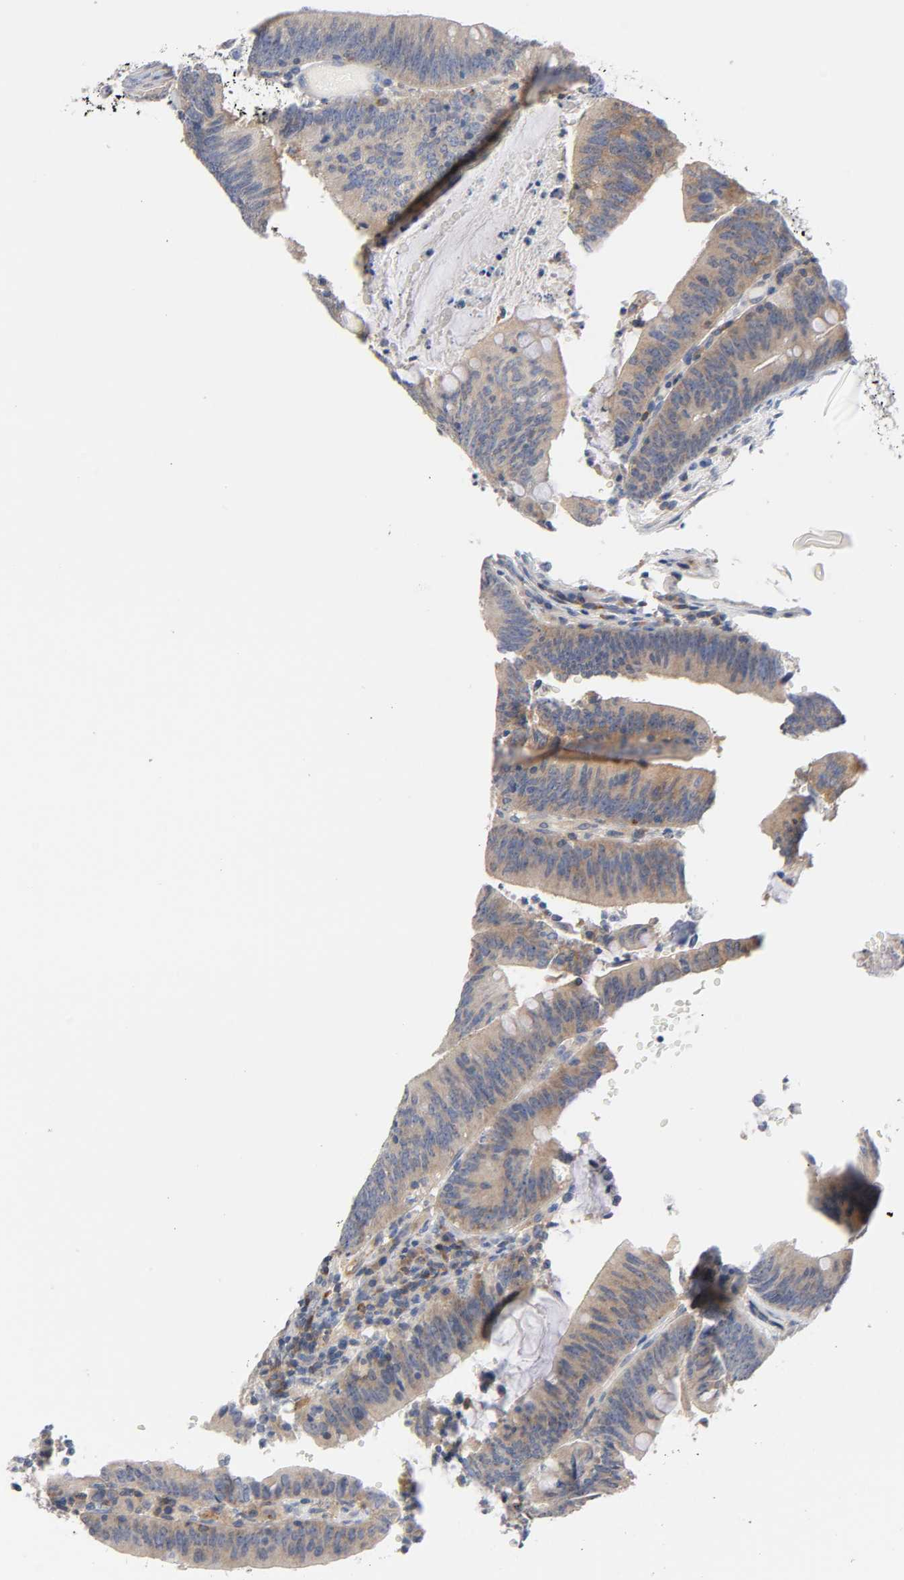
{"staining": {"intensity": "weak", "quantity": ">75%", "location": "cytoplasmic/membranous"}, "tissue": "colorectal cancer", "cell_type": "Tumor cells", "image_type": "cancer", "snomed": [{"axis": "morphology", "description": "Adenocarcinoma, NOS"}, {"axis": "topography", "description": "Rectum"}], "caption": "About >75% of tumor cells in human colorectal adenocarcinoma show weak cytoplasmic/membranous protein positivity as visualized by brown immunohistochemical staining.", "gene": "MALT1", "patient": {"sex": "female", "age": 66}}